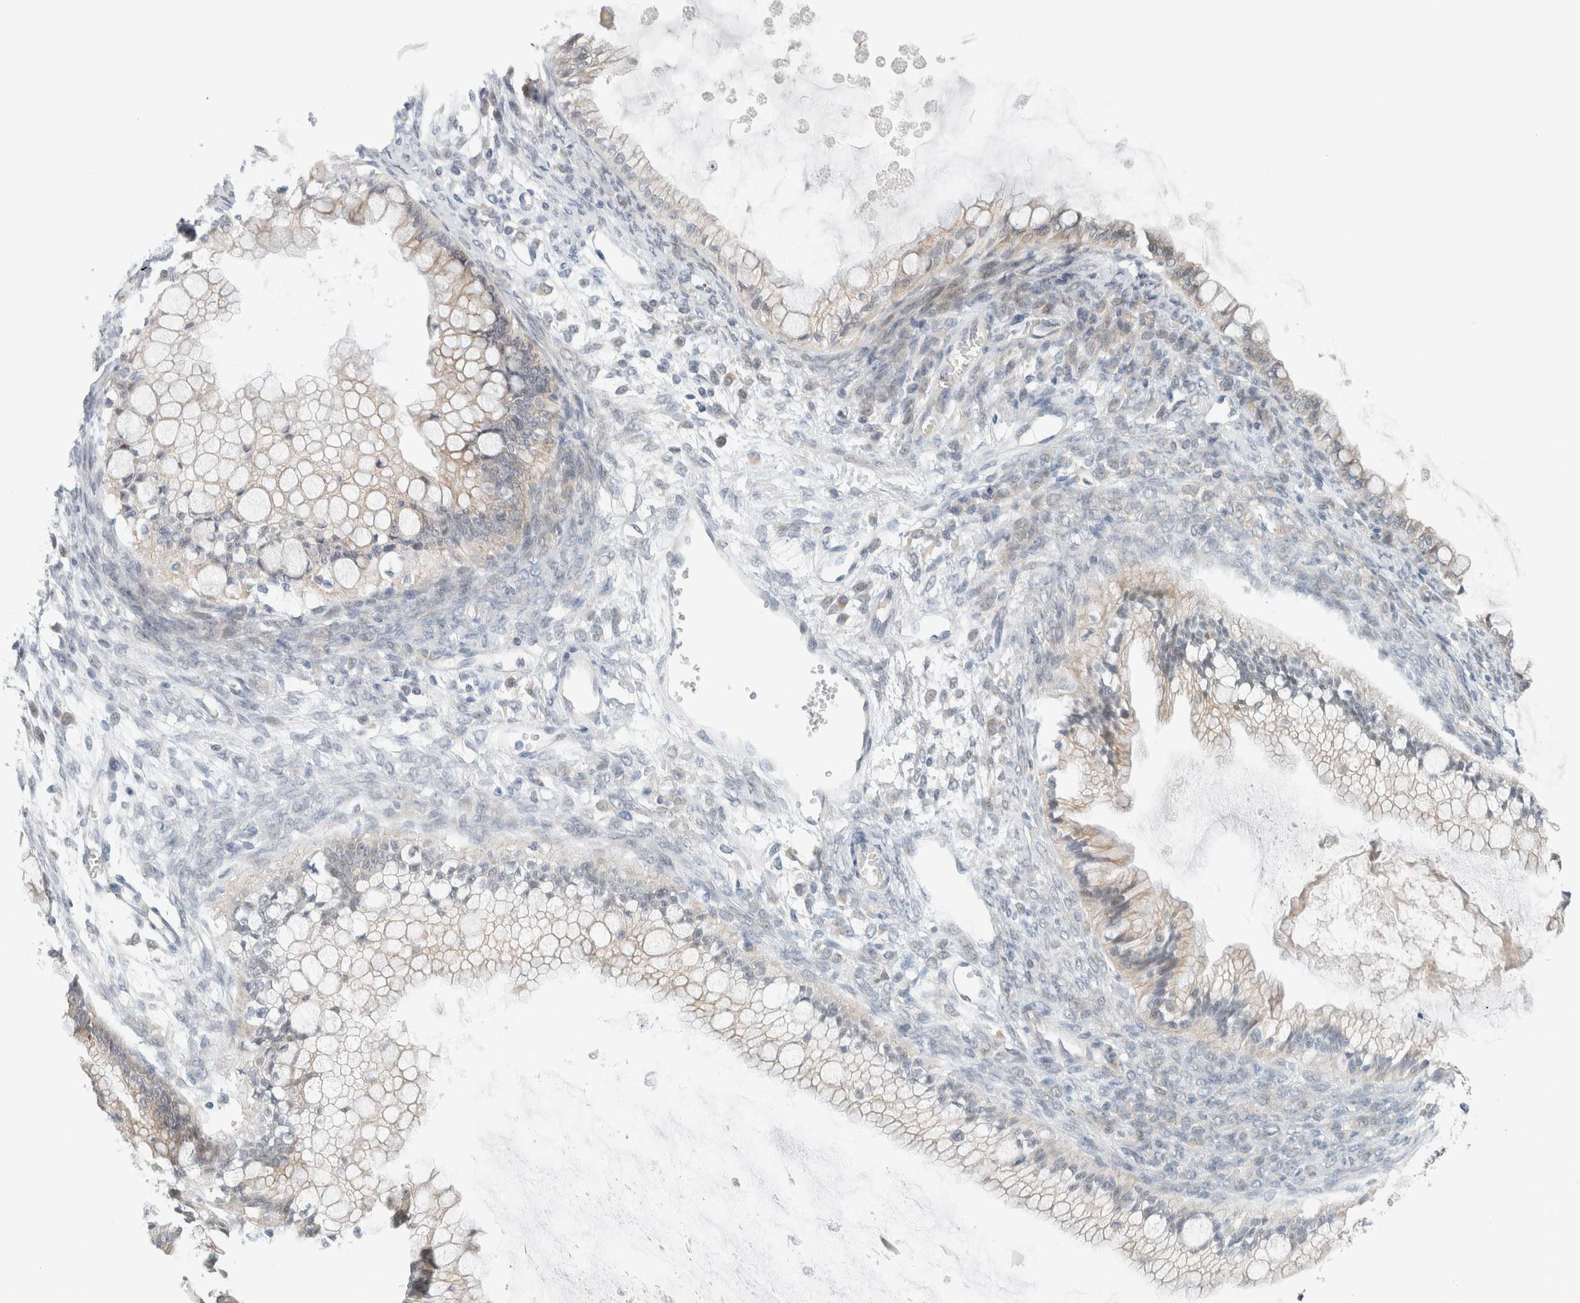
{"staining": {"intensity": "weak", "quantity": "<25%", "location": "cytoplasmic/membranous"}, "tissue": "ovarian cancer", "cell_type": "Tumor cells", "image_type": "cancer", "snomed": [{"axis": "morphology", "description": "Cystadenocarcinoma, mucinous, NOS"}, {"axis": "topography", "description": "Ovary"}], "caption": "Immunohistochemistry (IHC) of human ovarian mucinous cystadenocarcinoma exhibits no positivity in tumor cells.", "gene": "CRAT", "patient": {"sex": "female", "age": 57}}